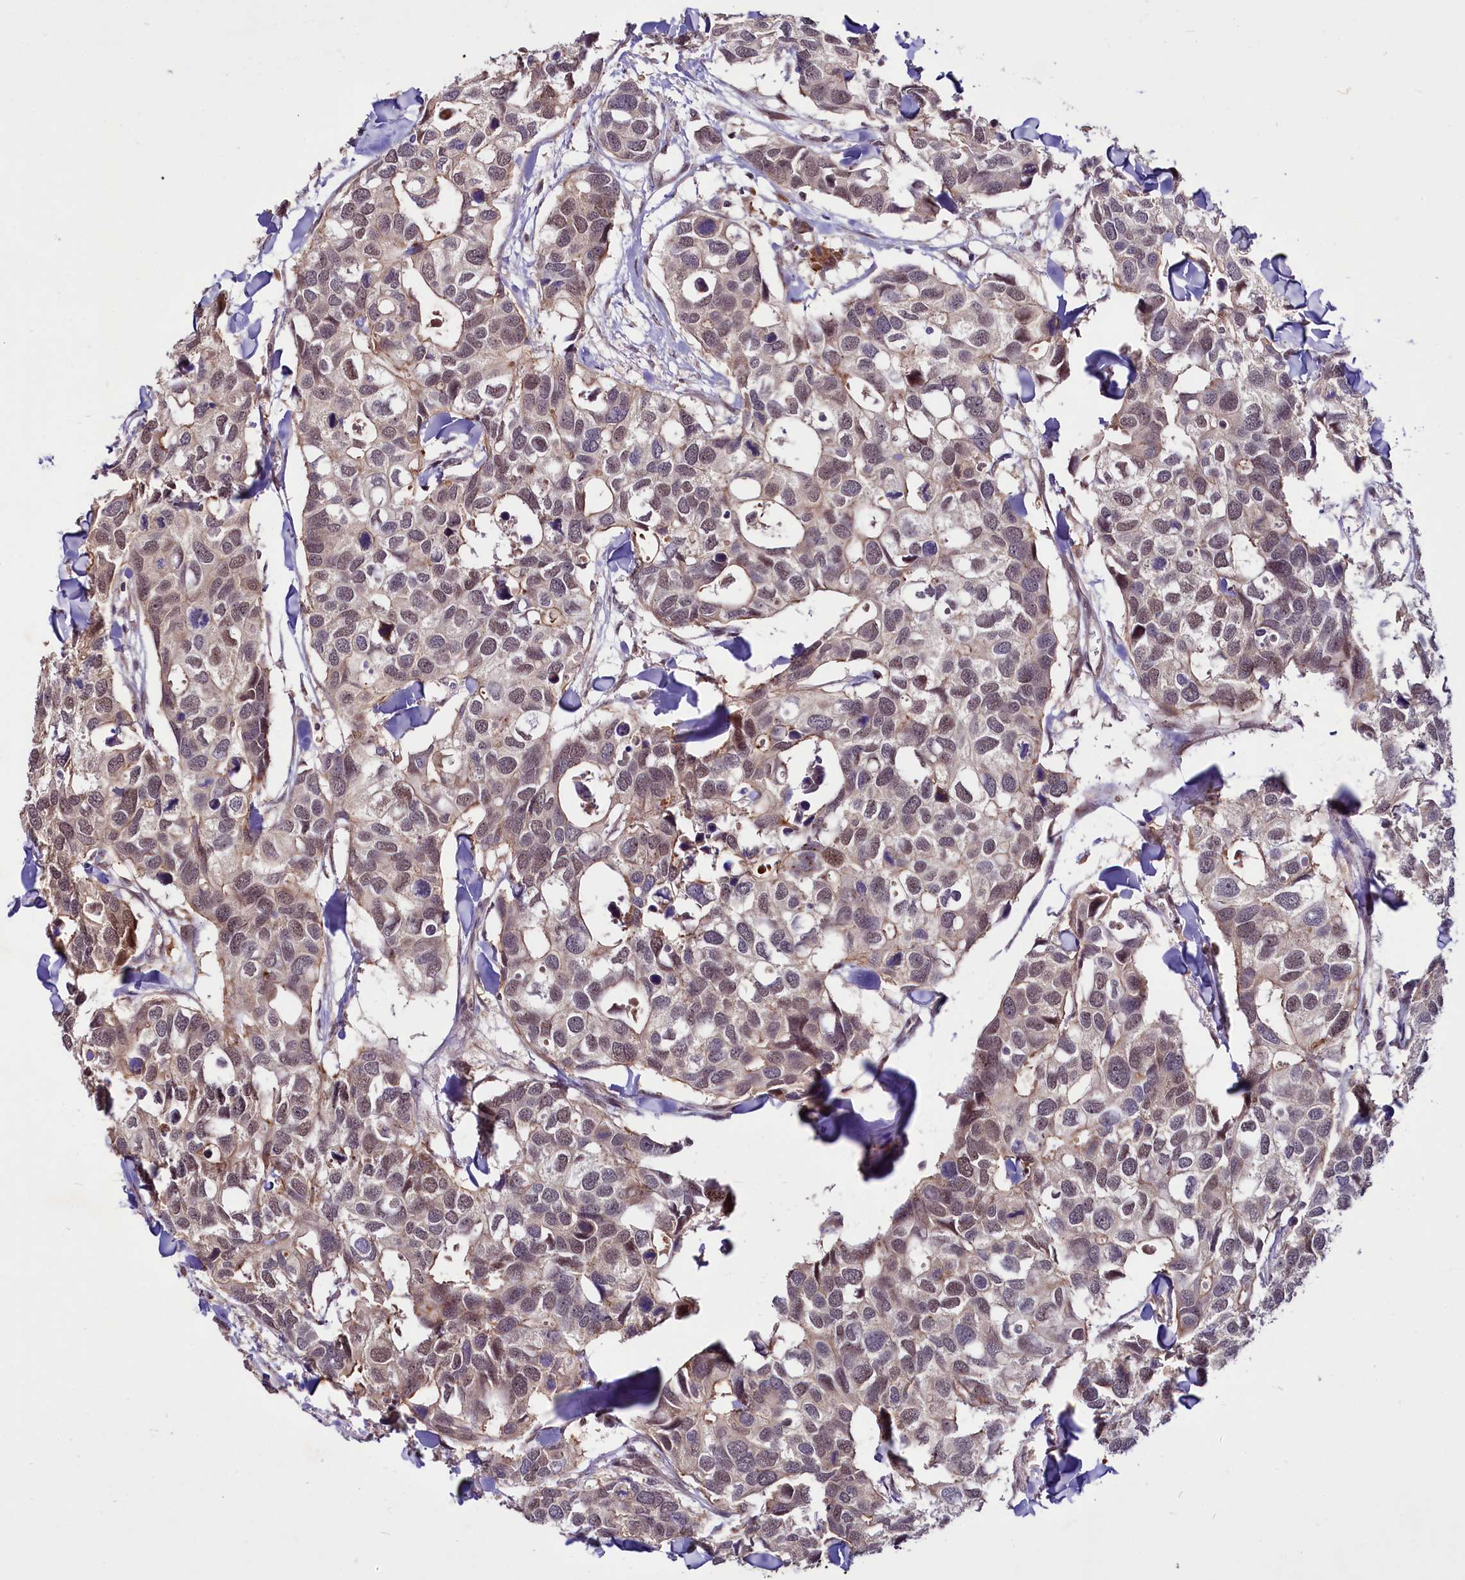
{"staining": {"intensity": "weak", "quantity": ">75%", "location": "nuclear"}, "tissue": "breast cancer", "cell_type": "Tumor cells", "image_type": "cancer", "snomed": [{"axis": "morphology", "description": "Duct carcinoma"}, {"axis": "topography", "description": "Breast"}], "caption": "Weak nuclear positivity is seen in about >75% of tumor cells in breast invasive ductal carcinoma. The protein of interest is stained brown, and the nuclei are stained in blue (DAB IHC with brightfield microscopy, high magnification).", "gene": "UBE3A", "patient": {"sex": "female", "age": 83}}